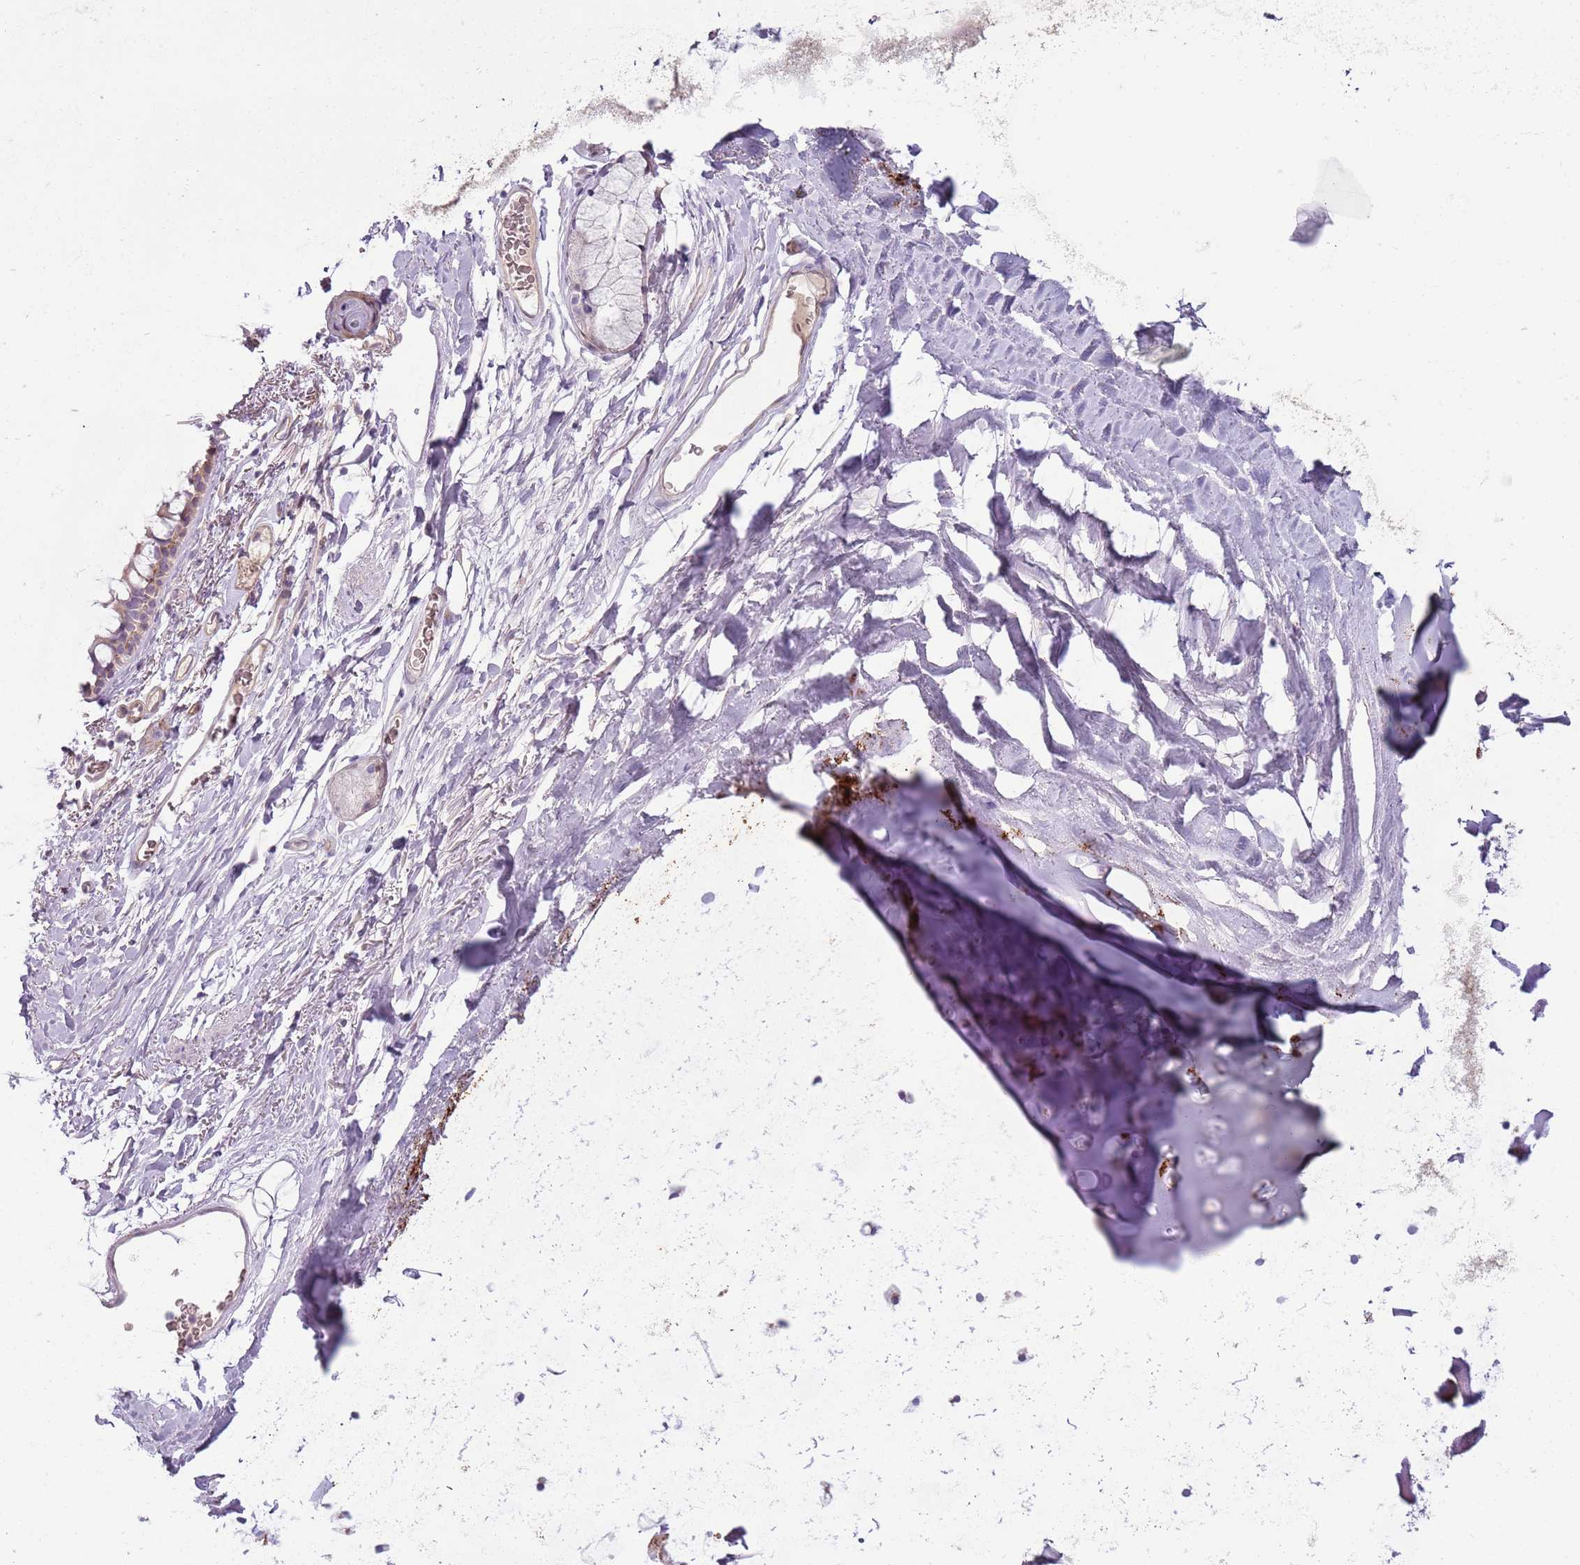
{"staining": {"intensity": "negative", "quantity": "none", "location": "none"}, "tissue": "adipose tissue", "cell_type": "Adipocytes", "image_type": "normal", "snomed": [{"axis": "morphology", "description": "Normal tissue, NOS"}, {"axis": "topography", "description": "Lymph node"}, {"axis": "topography", "description": "Bronchus"}], "caption": "Immunohistochemical staining of benign adipose tissue shows no significant expression in adipocytes.", "gene": "MRO", "patient": {"sex": "male", "age": 63}}